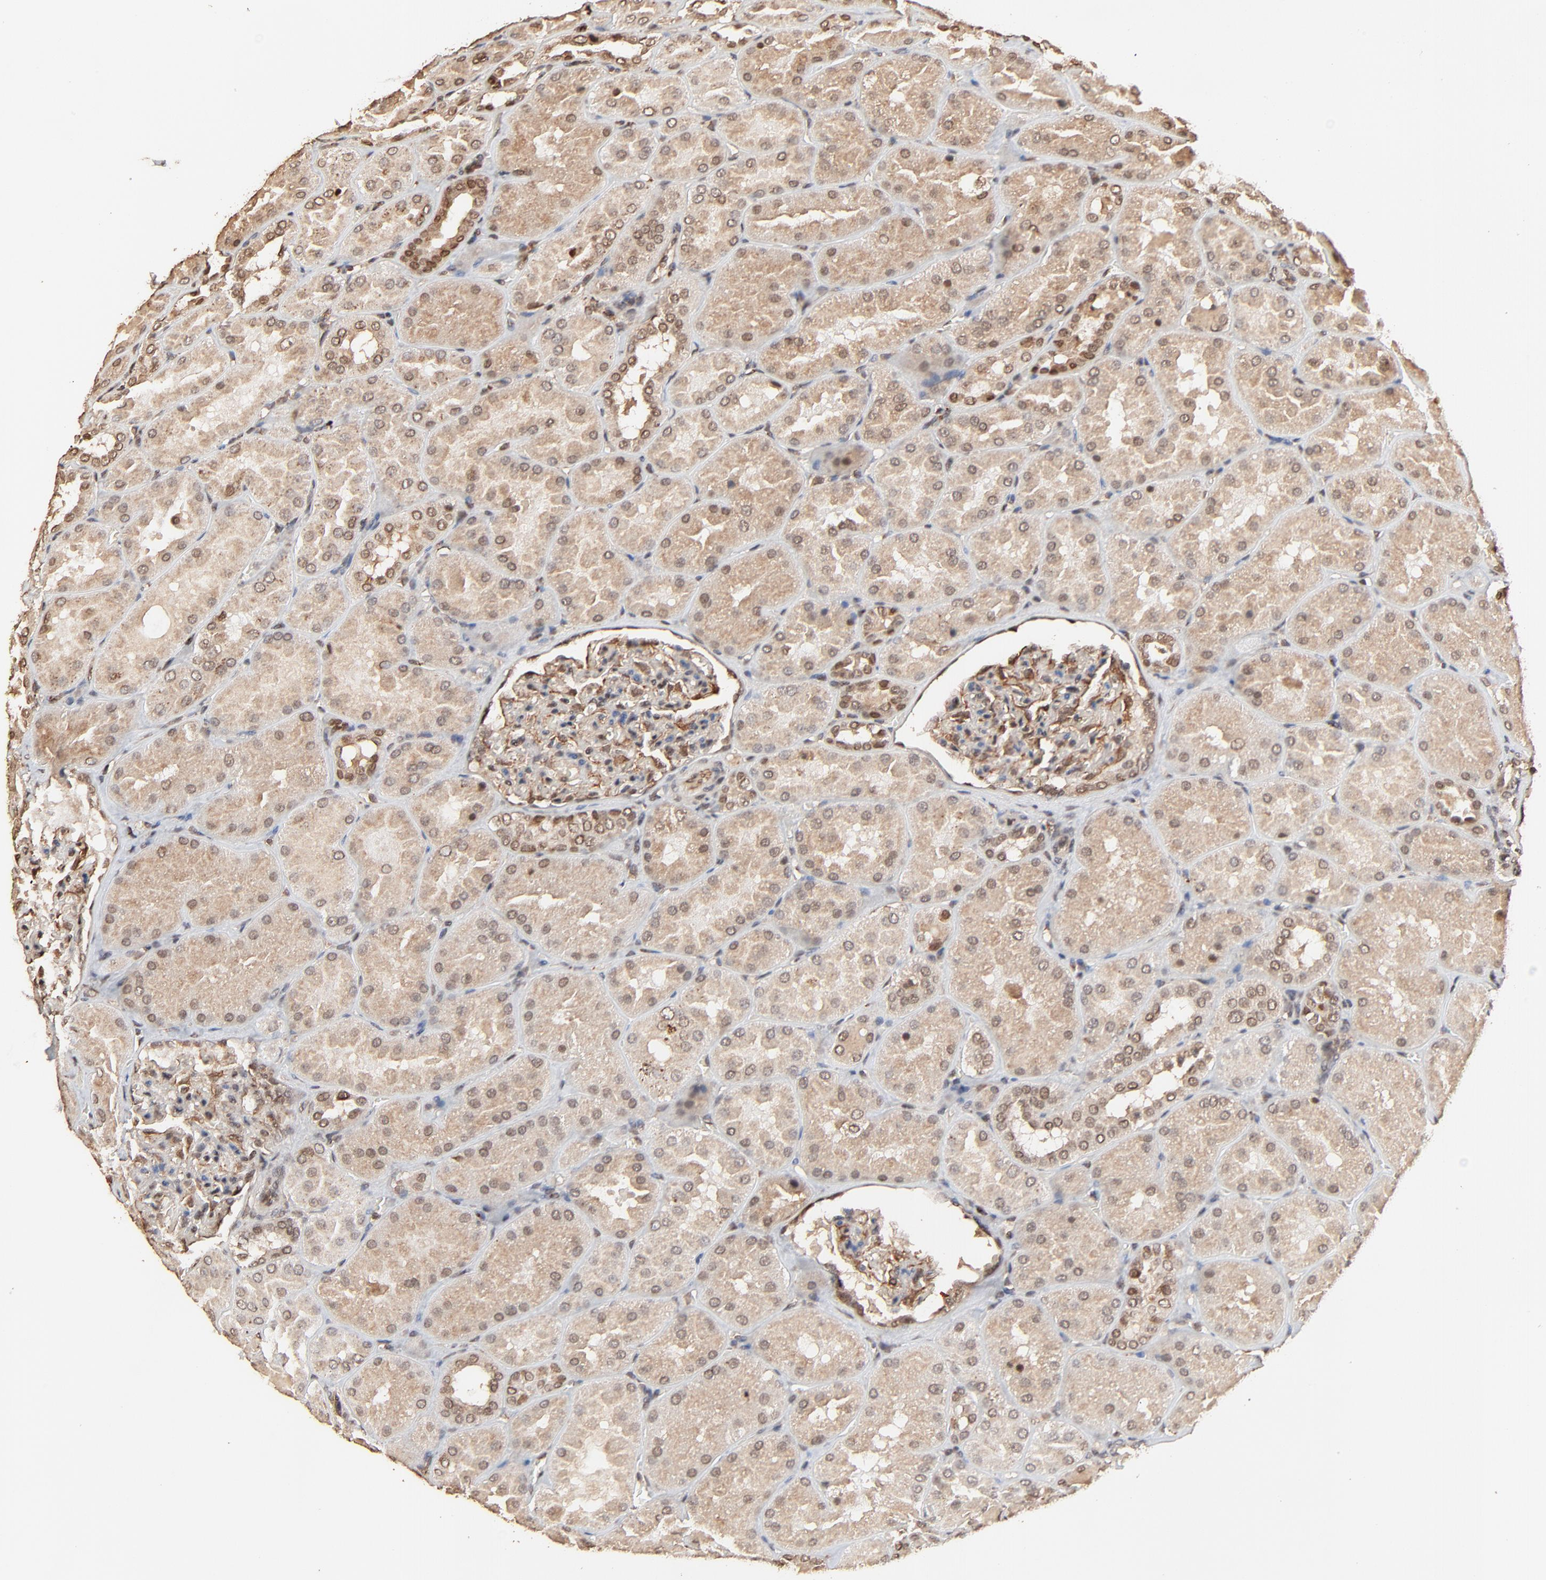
{"staining": {"intensity": "weak", "quantity": "25%-75%", "location": "nuclear"}, "tissue": "kidney", "cell_type": "Cells in glomeruli", "image_type": "normal", "snomed": [{"axis": "morphology", "description": "Normal tissue, NOS"}, {"axis": "topography", "description": "Kidney"}], "caption": "About 25%-75% of cells in glomeruli in benign kidney exhibit weak nuclear protein staining as visualized by brown immunohistochemical staining.", "gene": "FAM227A", "patient": {"sex": "male", "age": 28}}